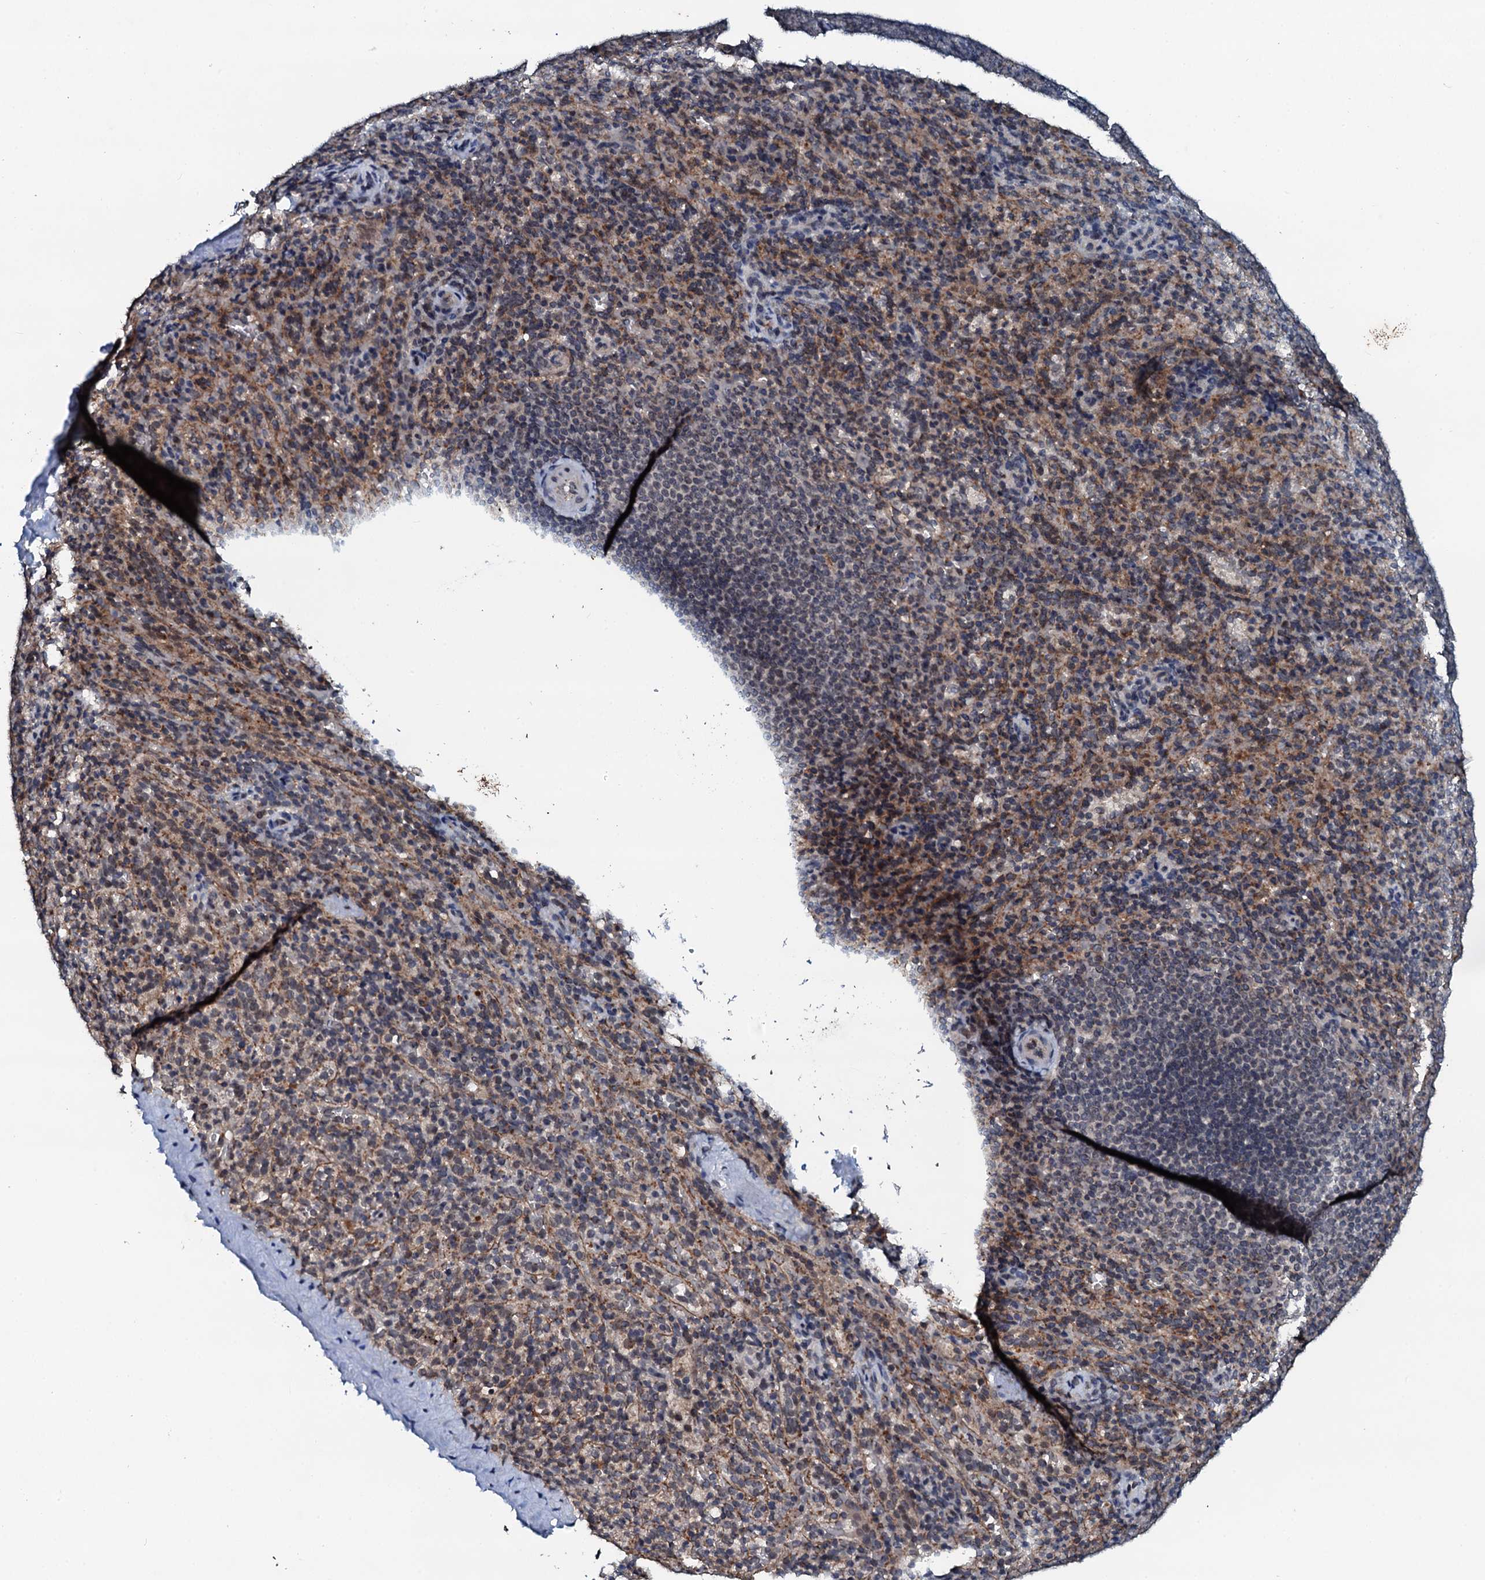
{"staining": {"intensity": "weak", "quantity": "<25%", "location": "cytoplasmic/membranous"}, "tissue": "spleen", "cell_type": "Cells in red pulp", "image_type": "normal", "snomed": [{"axis": "morphology", "description": "Normal tissue, NOS"}, {"axis": "topography", "description": "Spleen"}], "caption": "Immunohistochemistry histopathology image of unremarkable spleen: human spleen stained with DAB exhibits no significant protein positivity in cells in red pulp. (Stains: DAB (3,3'-diaminobenzidine) immunohistochemistry (IHC) with hematoxylin counter stain, Microscopy: brightfield microscopy at high magnification).", "gene": "SNTA1", "patient": {"sex": "female", "age": 21}}